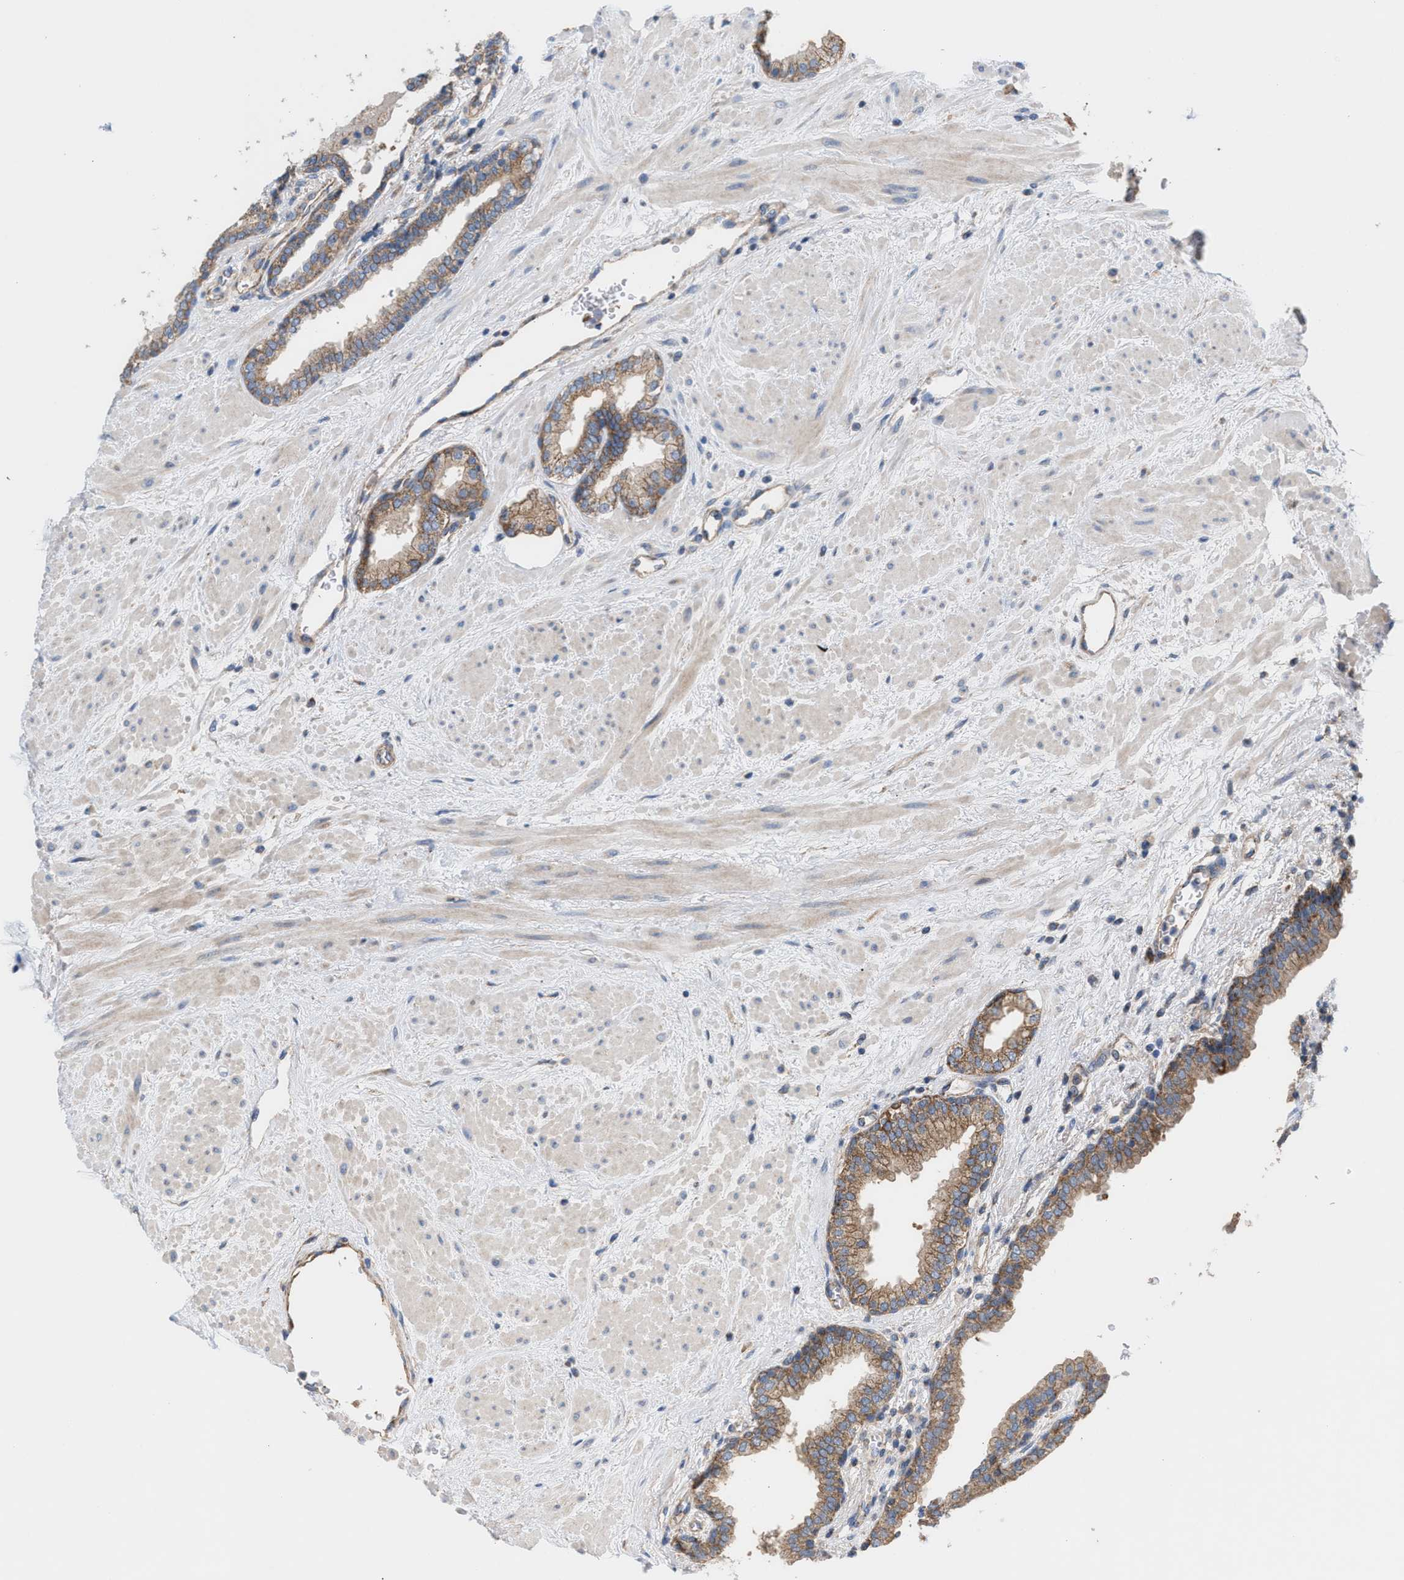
{"staining": {"intensity": "moderate", "quantity": ">75%", "location": "cytoplasmic/membranous"}, "tissue": "prostate", "cell_type": "Glandular cells", "image_type": "normal", "snomed": [{"axis": "morphology", "description": "Normal tissue, NOS"}, {"axis": "topography", "description": "Prostate"}], "caption": "Immunohistochemistry image of benign prostate: prostate stained using immunohistochemistry (IHC) demonstrates medium levels of moderate protein expression localized specifically in the cytoplasmic/membranous of glandular cells, appearing as a cytoplasmic/membranous brown color.", "gene": "OXSM", "patient": {"sex": "male", "age": 51}}